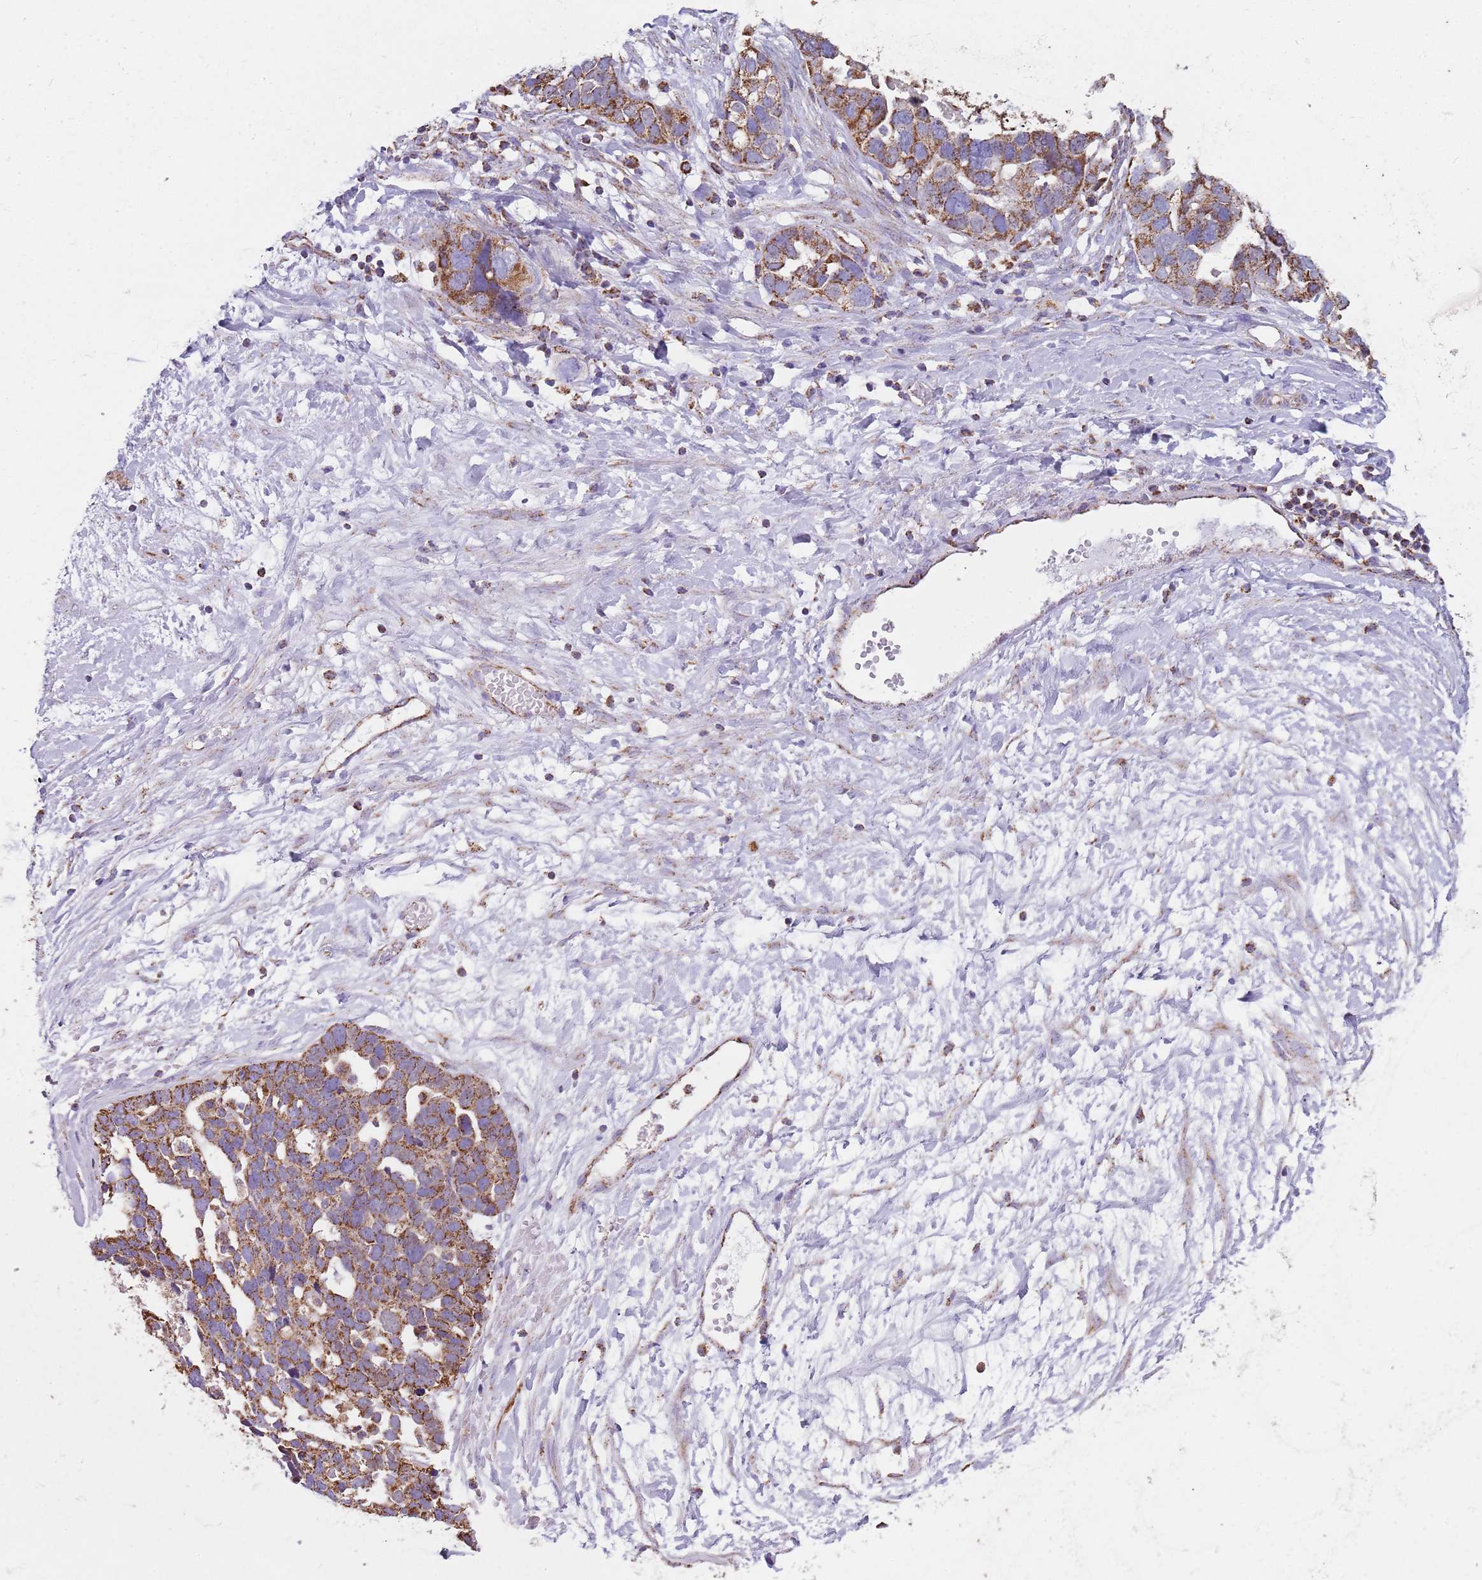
{"staining": {"intensity": "moderate", "quantity": ">75%", "location": "cytoplasmic/membranous"}, "tissue": "ovarian cancer", "cell_type": "Tumor cells", "image_type": "cancer", "snomed": [{"axis": "morphology", "description": "Cystadenocarcinoma, serous, NOS"}, {"axis": "topography", "description": "Ovary"}], "caption": "This photomicrograph exhibits immunohistochemistry (IHC) staining of ovarian cancer, with medium moderate cytoplasmic/membranous positivity in about >75% of tumor cells.", "gene": "TTLL1", "patient": {"sex": "female", "age": 54}}